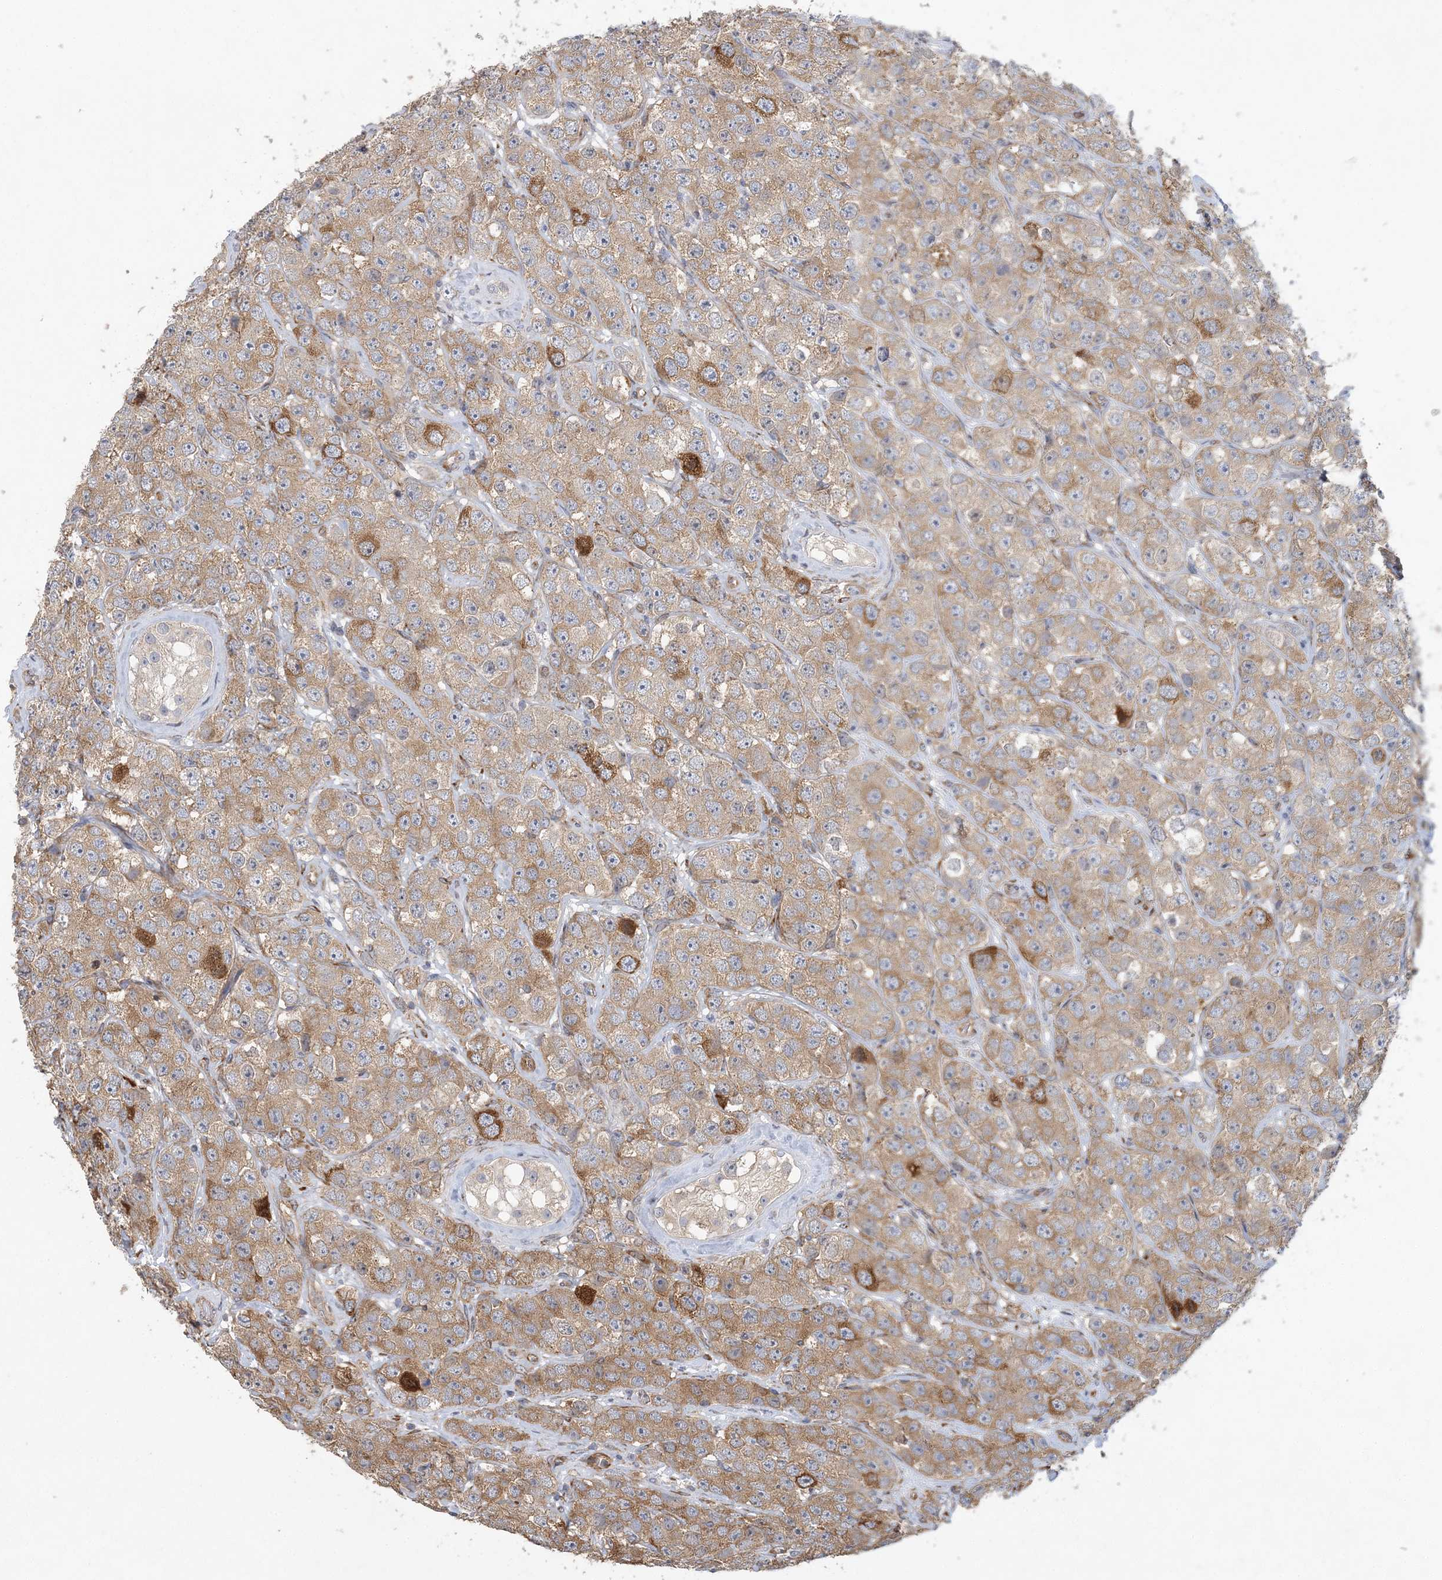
{"staining": {"intensity": "moderate", "quantity": ">75%", "location": "cytoplasmic/membranous"}, "tissue": "testis cancer", "cell_type": "Tumor cells", "image_type": "cancer", "snomed": [{"axis": "morphology", "description": "Seminoma, NOS"}, {"axis": "topography", "description": "Testis"}], "caption": "This image displays IHC staining of testis cancer, with medium moderate cytoplasmic/membranous positivity in about >75% of tumor cells.", "gene": "MAP4K5", "patient": {"sex": "male", "age": 28}}